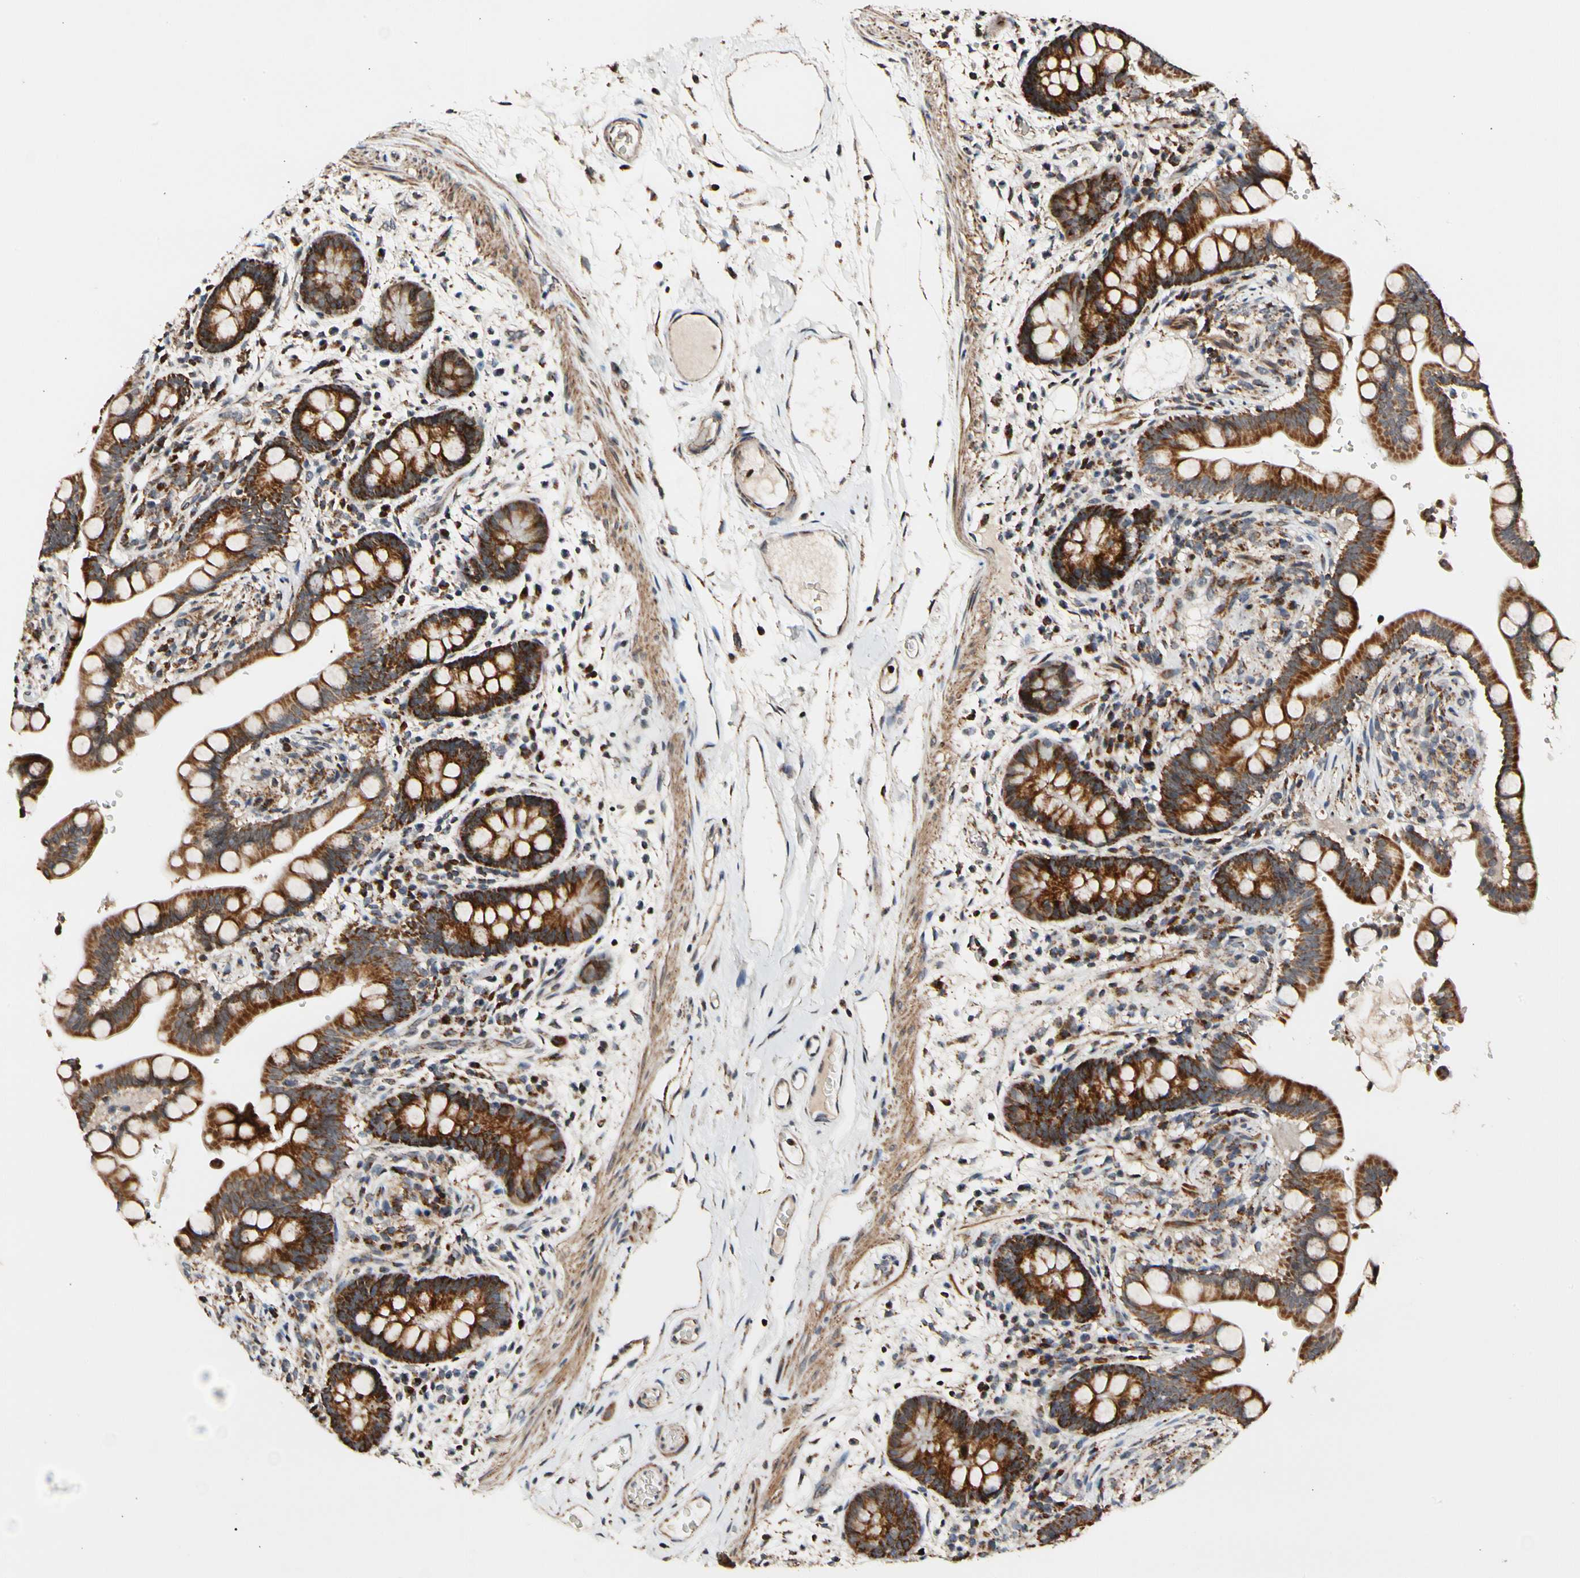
{"staining": {"intensity": "moderate", "quantity": ">75%", "location": "cytoplasmic/membranous"}, "tissue": "colon", "cell_type": "Endothelial cells", "image_type": "normal", "snomed": [{"axis": "morphology", "description": "Normal tissue, NOS"}, {"axis": "topography", "description": "Colon"}], "caption": "An immunohistochemistry (IHC) histopathology image of unremarkable tissue is shown. Protein staining in brown shows moderate cytoplasmic/membranous positivity in colon within endothelial cells.", "gene": "KHDC4", "patient": {"sex": "male", "age": 73}}